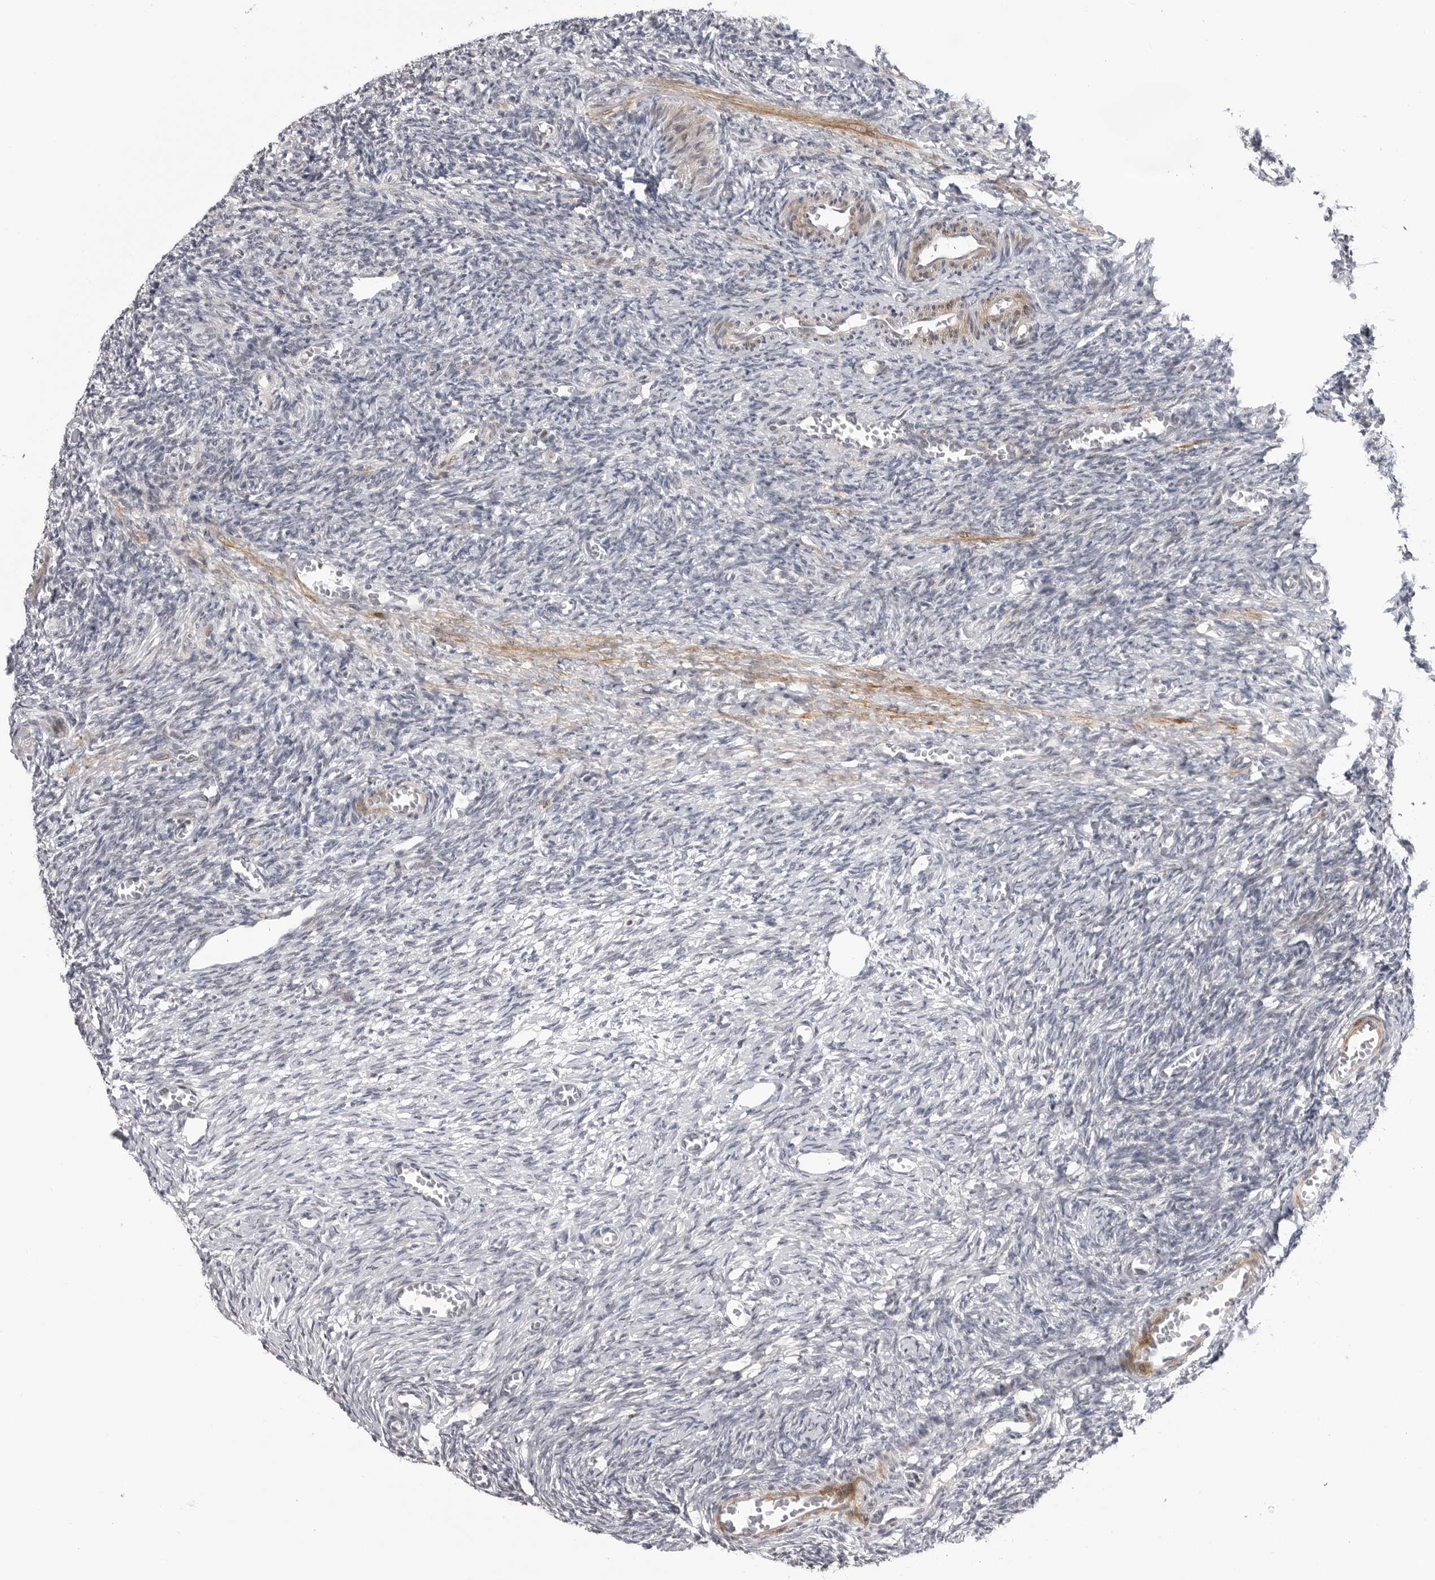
{"staining": {"intensity": "negative", "quantity": "none", "location": "none"}, "tissue": "ovary", "cell_type": "Ovarian stroma cells", "image_type": "normal", "snomed": [{"axis": "morphology", "description": "Normal tissue, NOS"}, {"axis": "topography", "description": "Ovary"}], "caption": "Immunohistochemical staining of benign human ovary exhibits no significant expression in ovarian stroma cells. (Immunohistochemistry (ihc), brightfield microscopy, high magnification).", "gene": "ADAMTS5", "patient": {"sex": "female", "age": 27}}